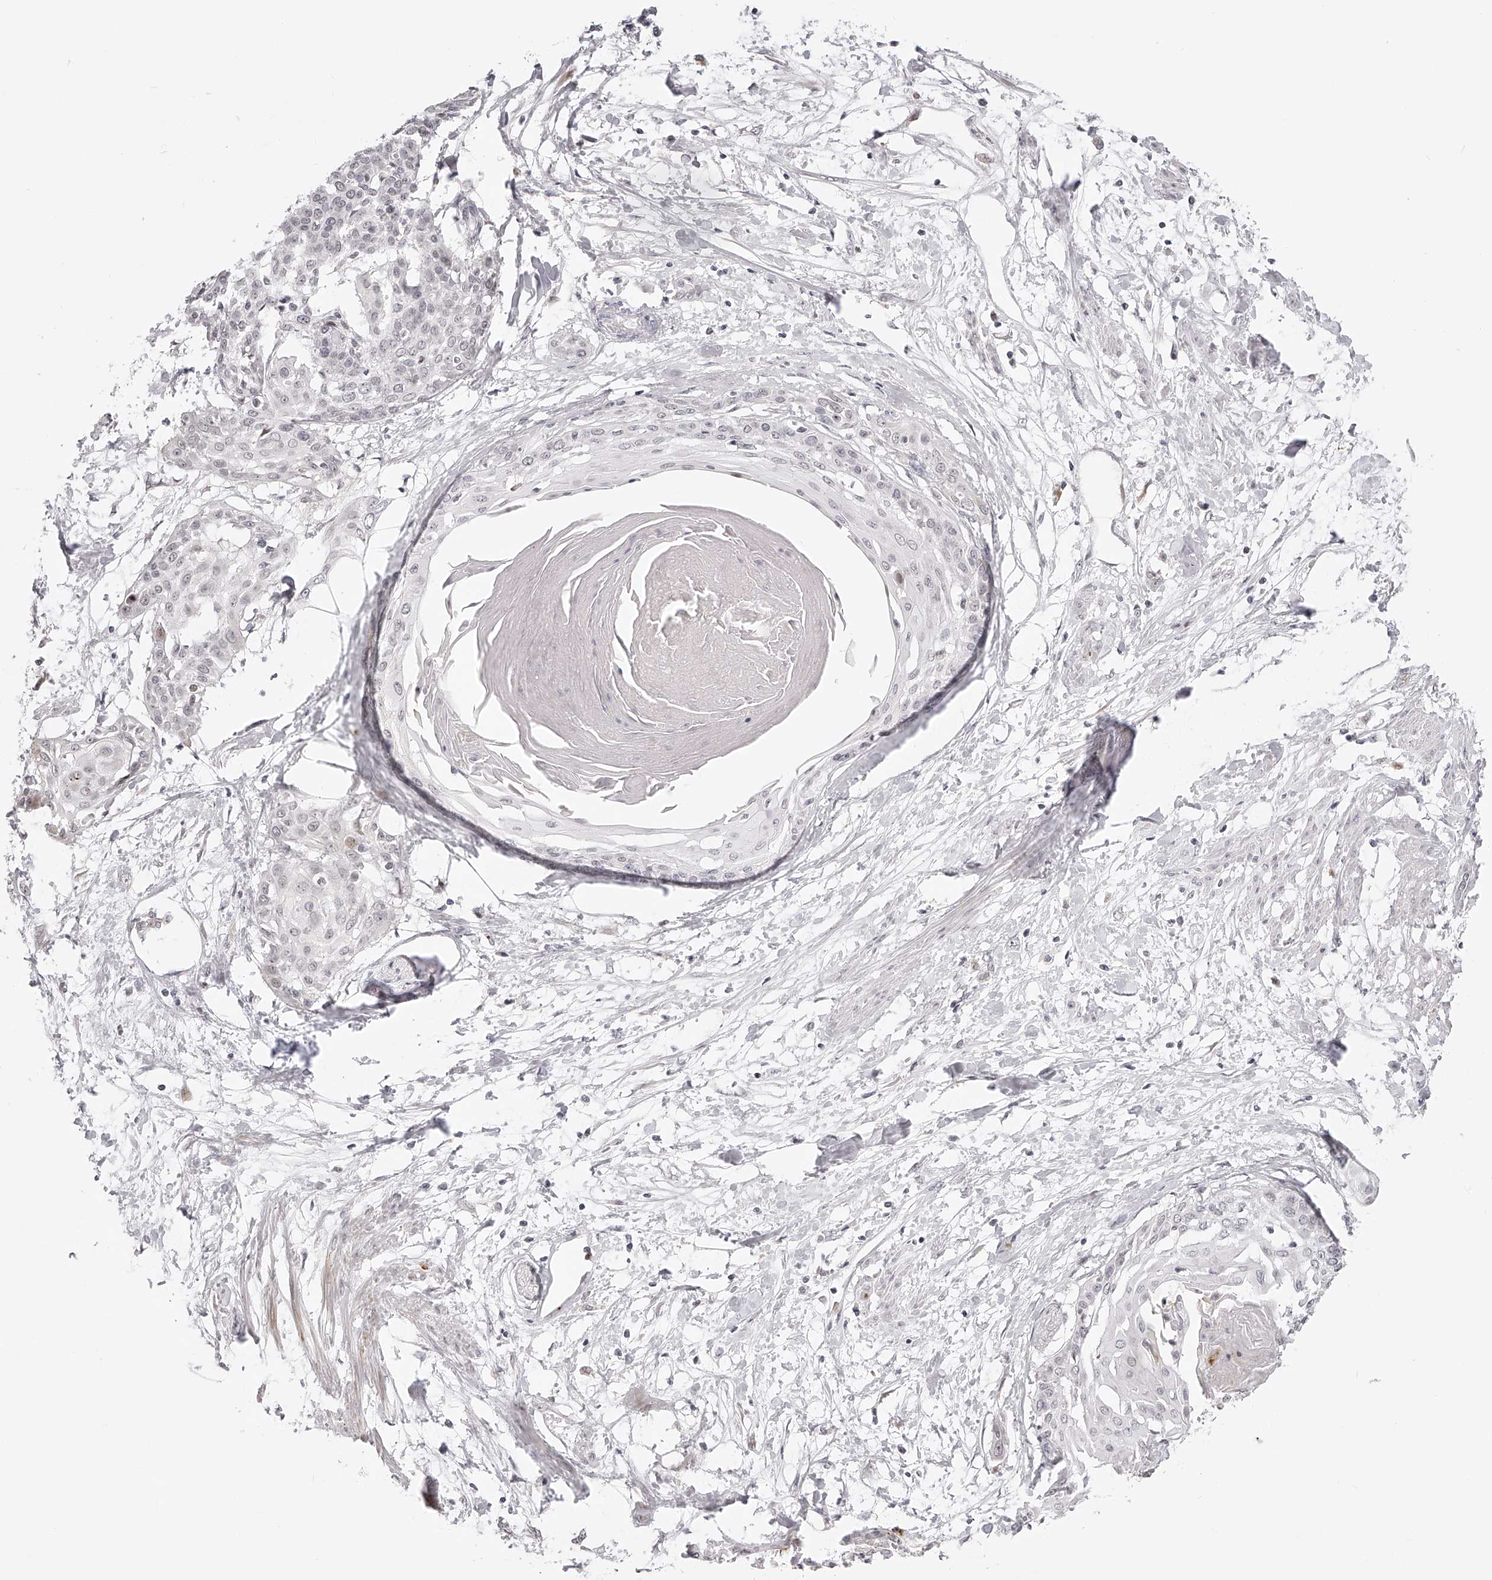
{"staining": {"intensity": "negative", "quantity": "none", "location": "none"}, "tissue": "cervical cancer", "cell_type": "Tumor cells", "image_type": "cancer", "snomed": [{"axis": "morphology", "description": "Squamous cell carcinoma, NOS"}, {"axis": "topography", "description": "Cervix"}], "caption": "This is an immunohistochemistry image of cervical squamous cell carcinoma. There is no expression in tumor cells.", "gene": "PLEKHG1", "patient": {"sex": "female", "age": 57}}